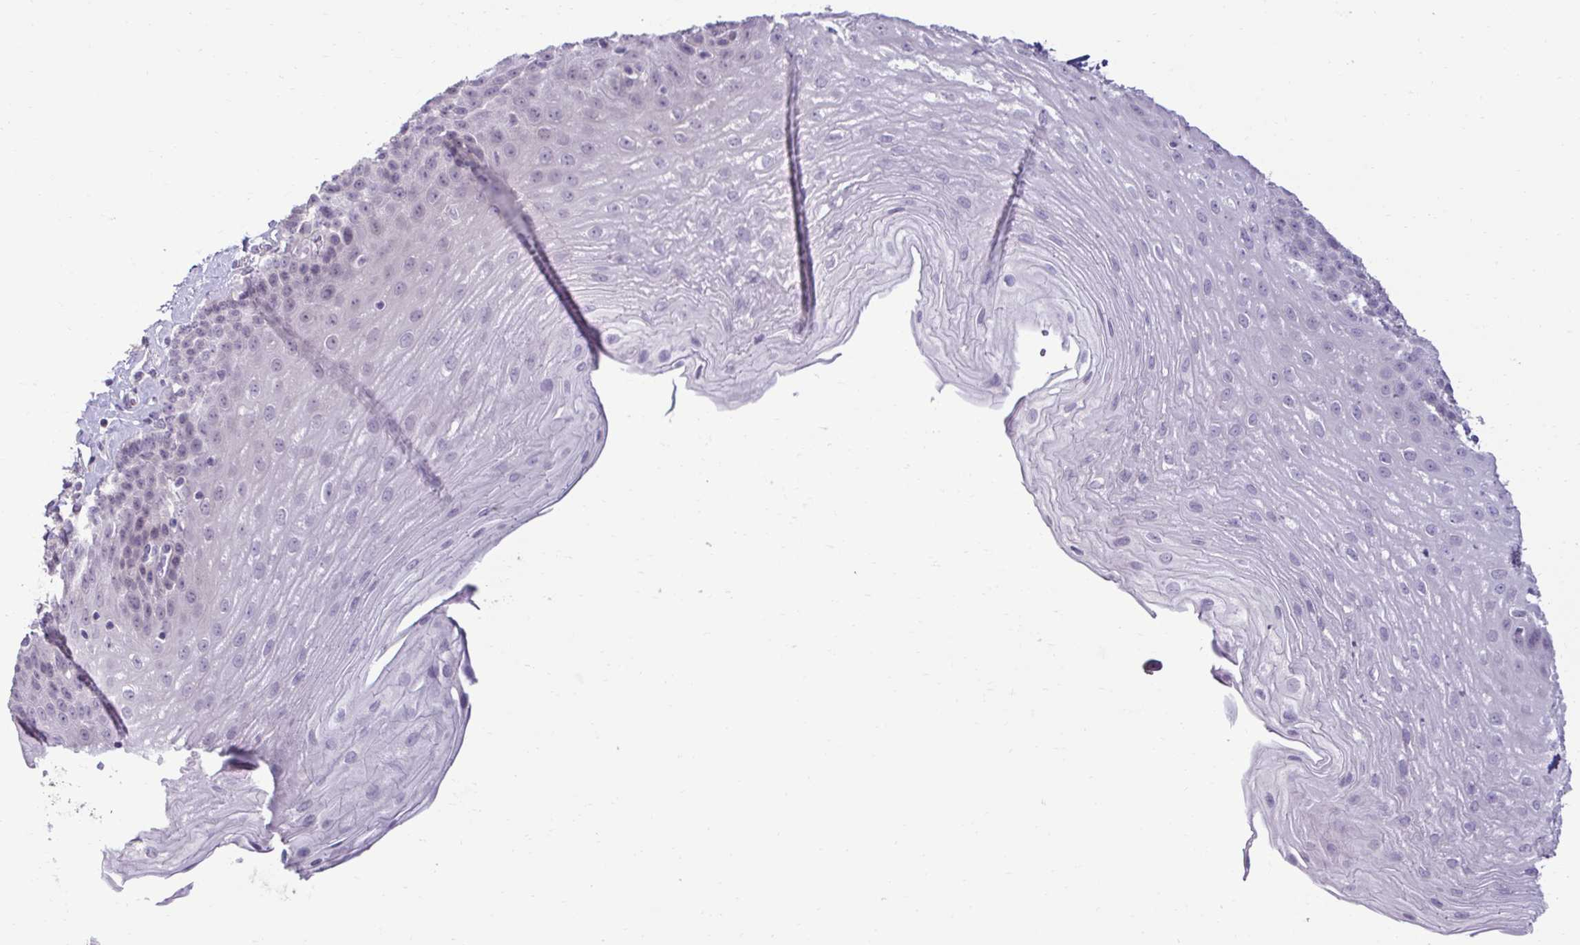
{"staining": {"intensity": "negative", "quantity": "none", "location": "none"}, "tissue": "esophagus", "cell_type": "Squamous epithelial cells", "image_type": "normal", "snomed": [{"axis": "morphology", "description": "Normal tissue, NOS"}, {"axis": "topography", "description": "Esophagus"}], "caption": "A high-resolution histopathology image shows IHC staining of normal esophagus, which exhibits no significant expression in squamous epithelial cells.", "gene": "SLC30A3", "patient": {"sex": "female", "age": 81}}